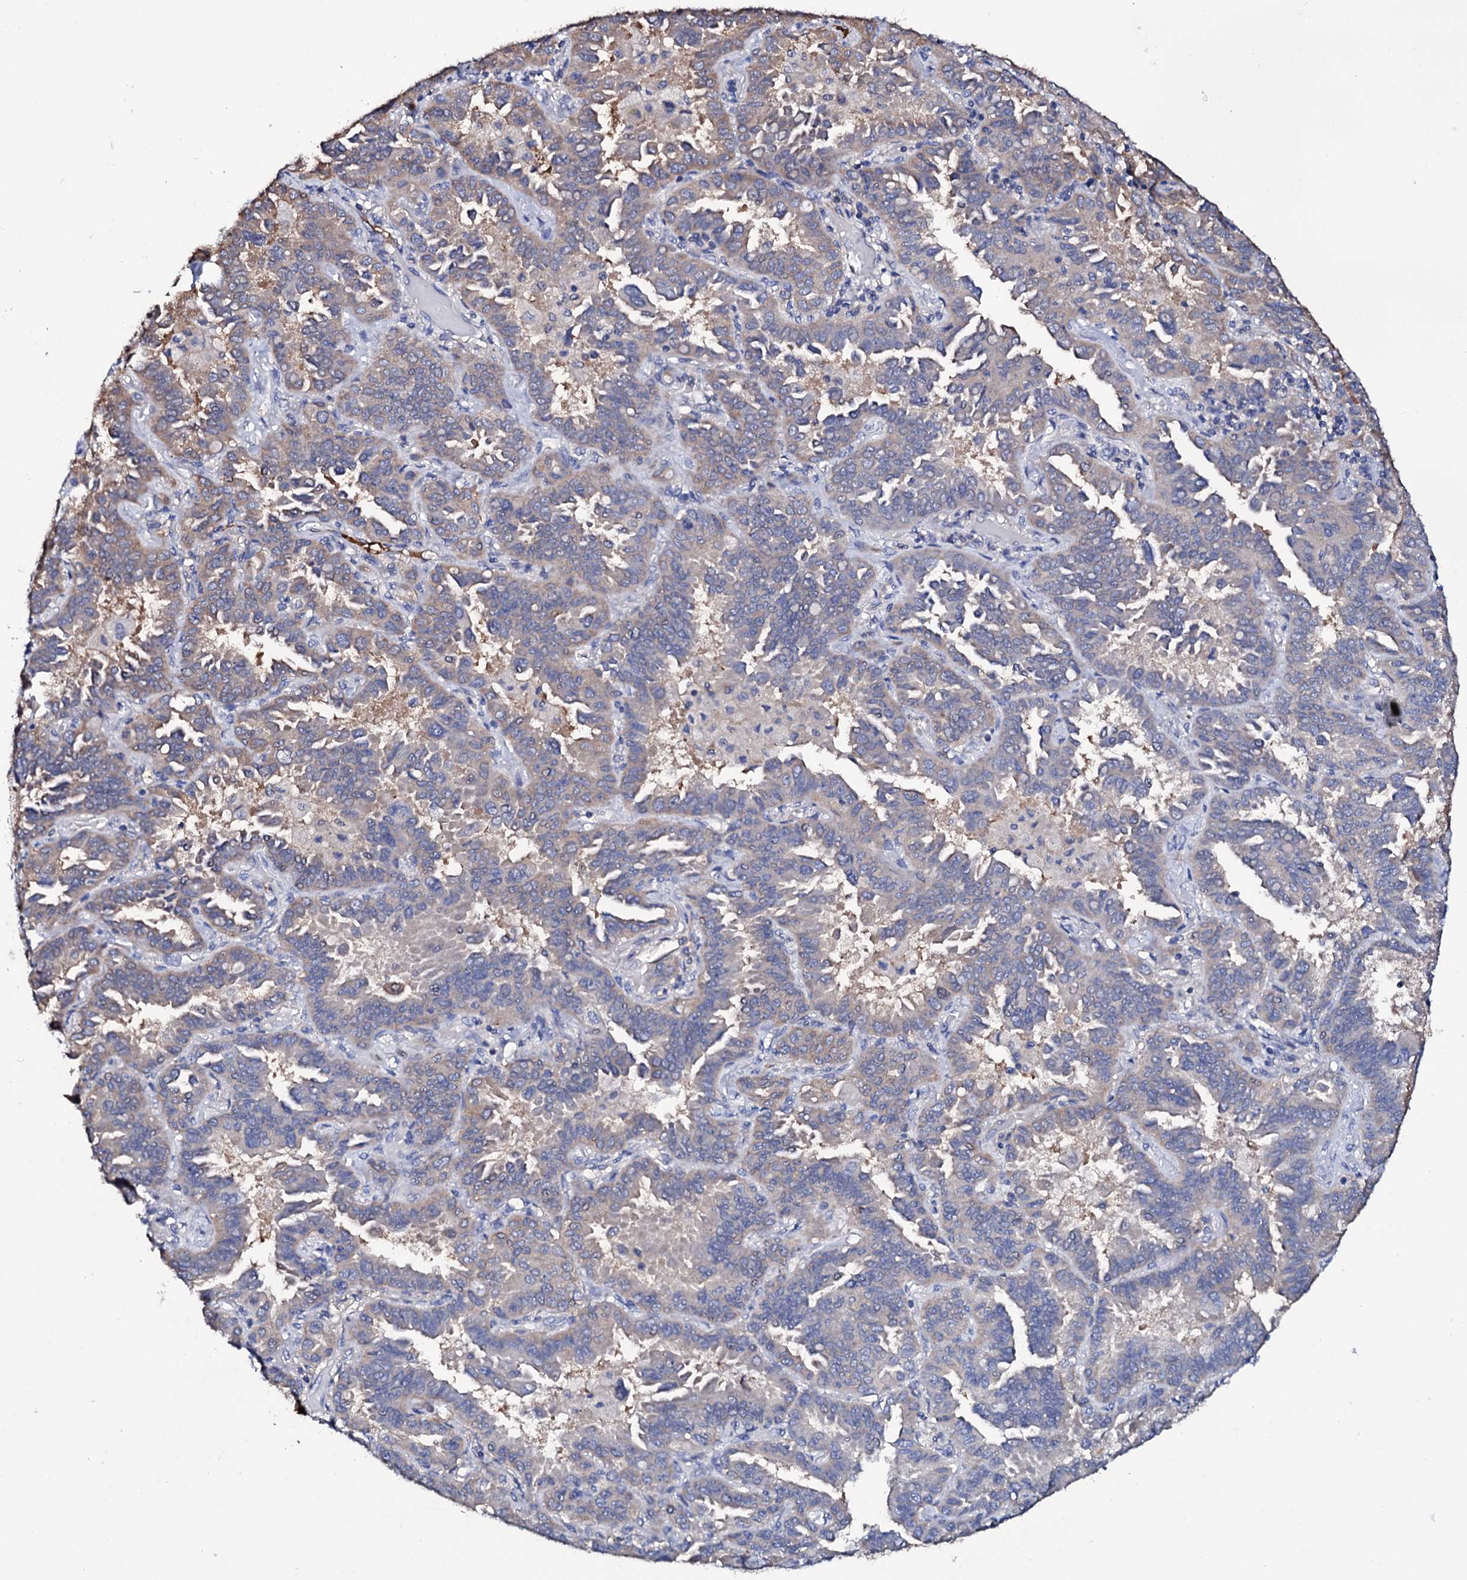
{"staining": {"intensity": "weak", "quantity": "<25%", "location": "cytoplasmic/membranous"}, "tissue": "lung cancer", "cell_type": "Tumor cells", "image_type": "cancer", "snomed": [{"axis": "morphology", "description": "Adenocarcinoma, NOS"}, {"axis": "topography", "description": "Lung"}], "caption": "A histopathology image of lung cancer (adenocarcinoma) stained for a protein shows no brown staining in tumor cells.", "gene": "TCAF2", "patient": {"sex": "male", "age": 64}}